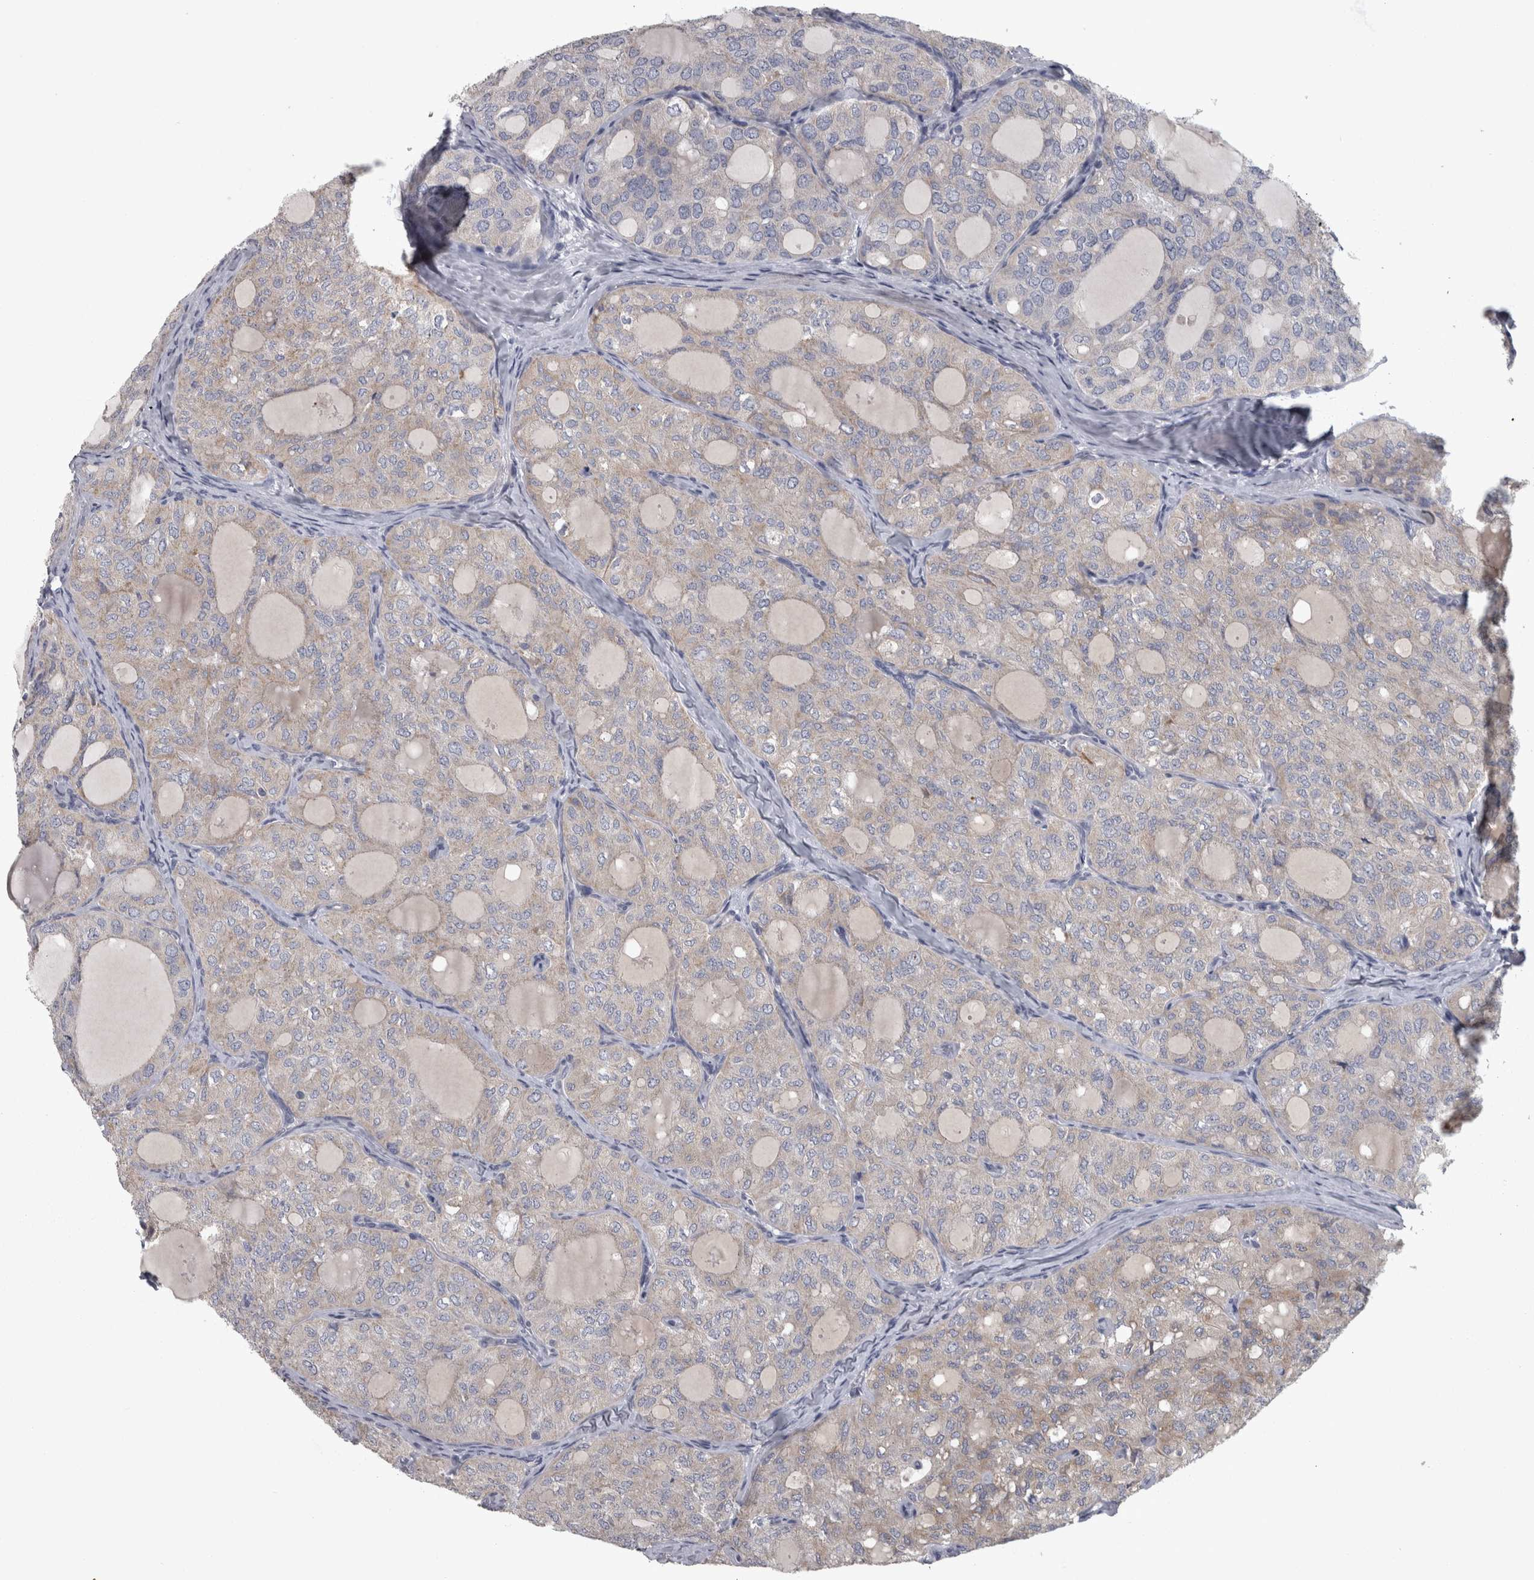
{"staining": {"intensity": "negative", "quantity": "none", "location": "none"}, "tissue": "thyroid cancer", "cell_type": "Tumor cells", "image_type": "cancer", "snomed": [{"axis": "morphology", "description": "Follicular adenoma carcinoma, NOS"}, {"axis": "topography", "description": "Thyroid gland"}], "caption": "Immunohistochemistry image of neoplastic tissue: human follicular adenoma carcinoma (thyroid) stained with DAB demonstrates no significant protein positivity in tumor cells.", "gene": "DBT", "patient": {"sex": "male", "age": 75}}